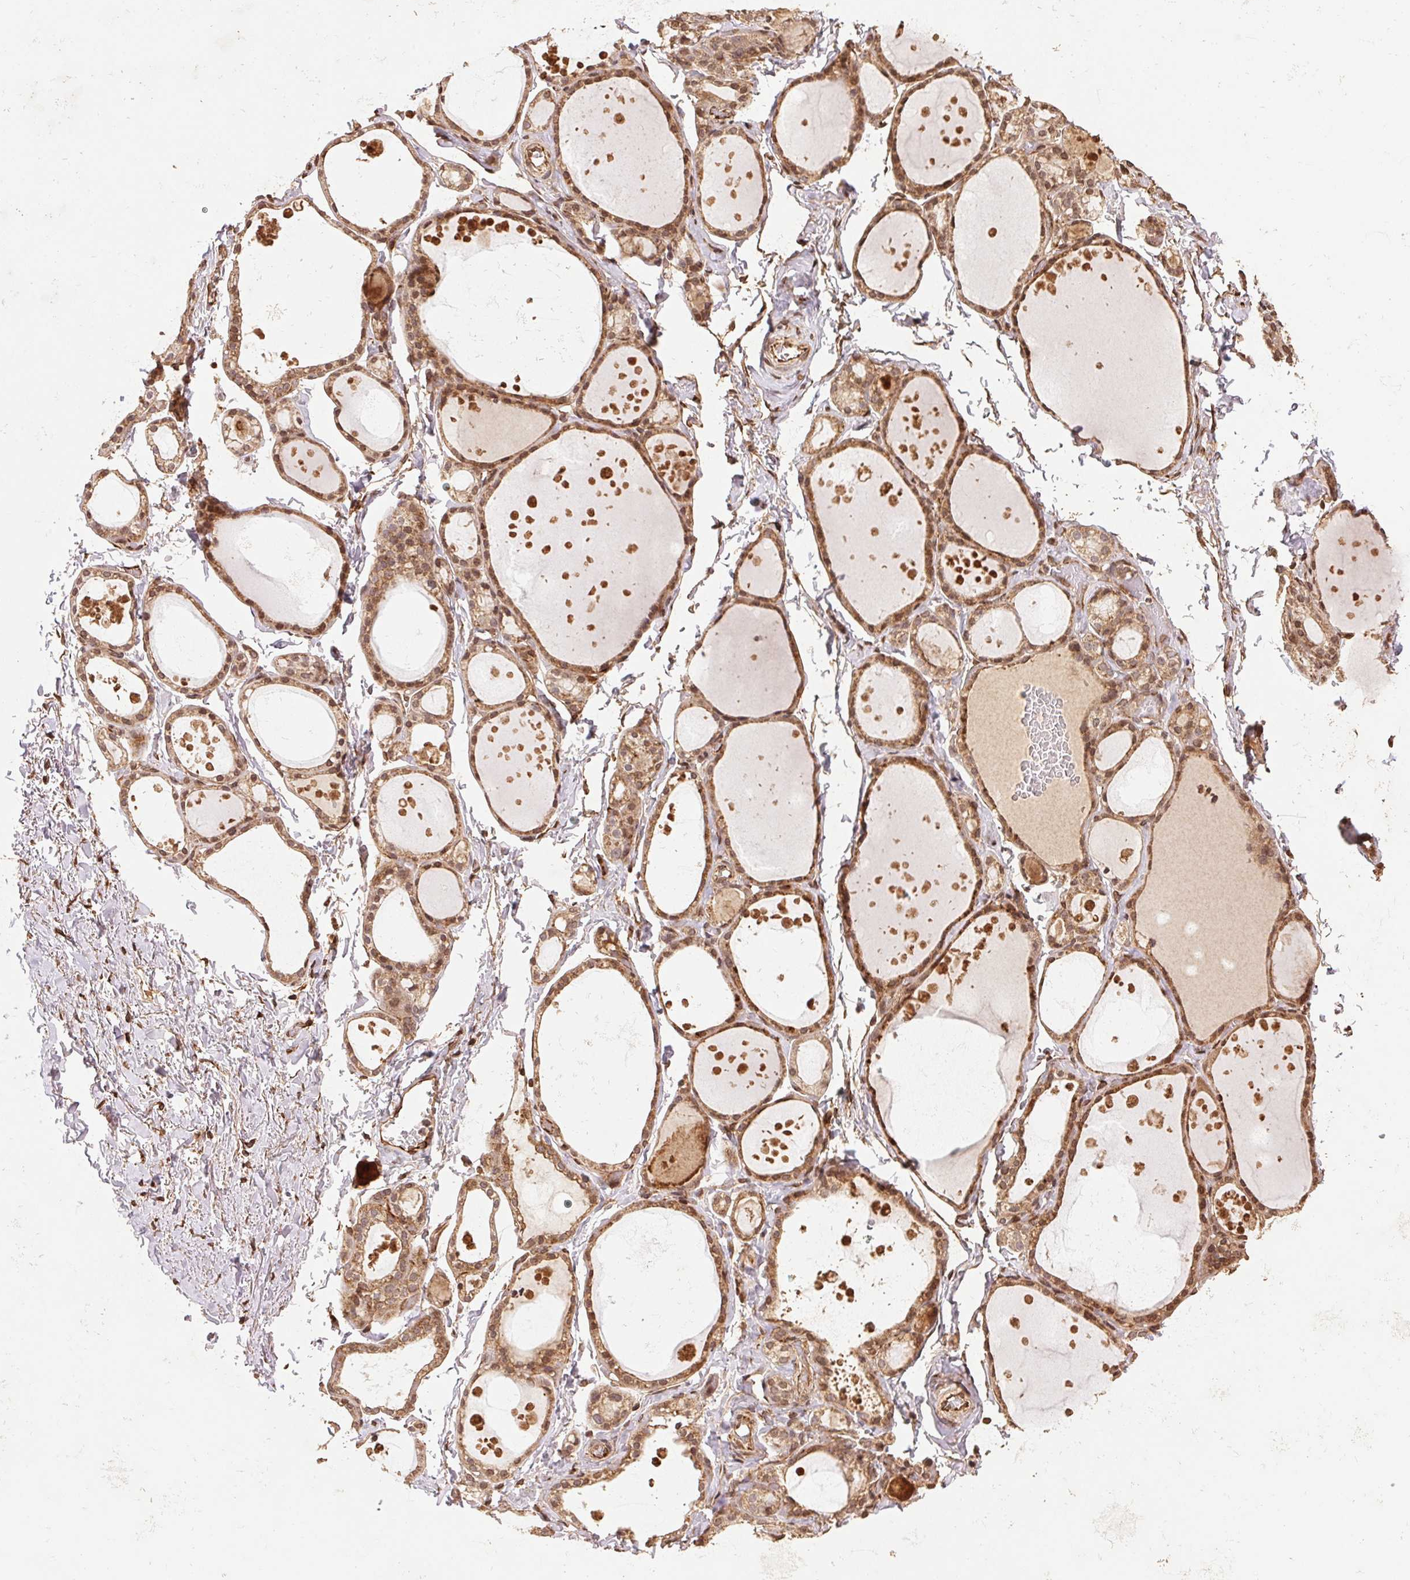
{"staining": {"intensity": "moderate", "quantity": ">75%", "location": "cytoplasmic/membranous"}, "tissue": "thyroid gland", "cell_type": "Glandular cells", "image_type": "normal", "snomed": [{"axis": "morphology", "description": "Normal tissue, NOS"}, {"axis": "topography", "description": "Thyroid gland"}], "caption": "This is a photomicrograph of IHC staining of benign thyroid gland, which shows moderate staining in the cytoplasmic/membranous of glandular cells.", "gene": "SPRED2", "patient": {"sex": "male", "age": 68}}